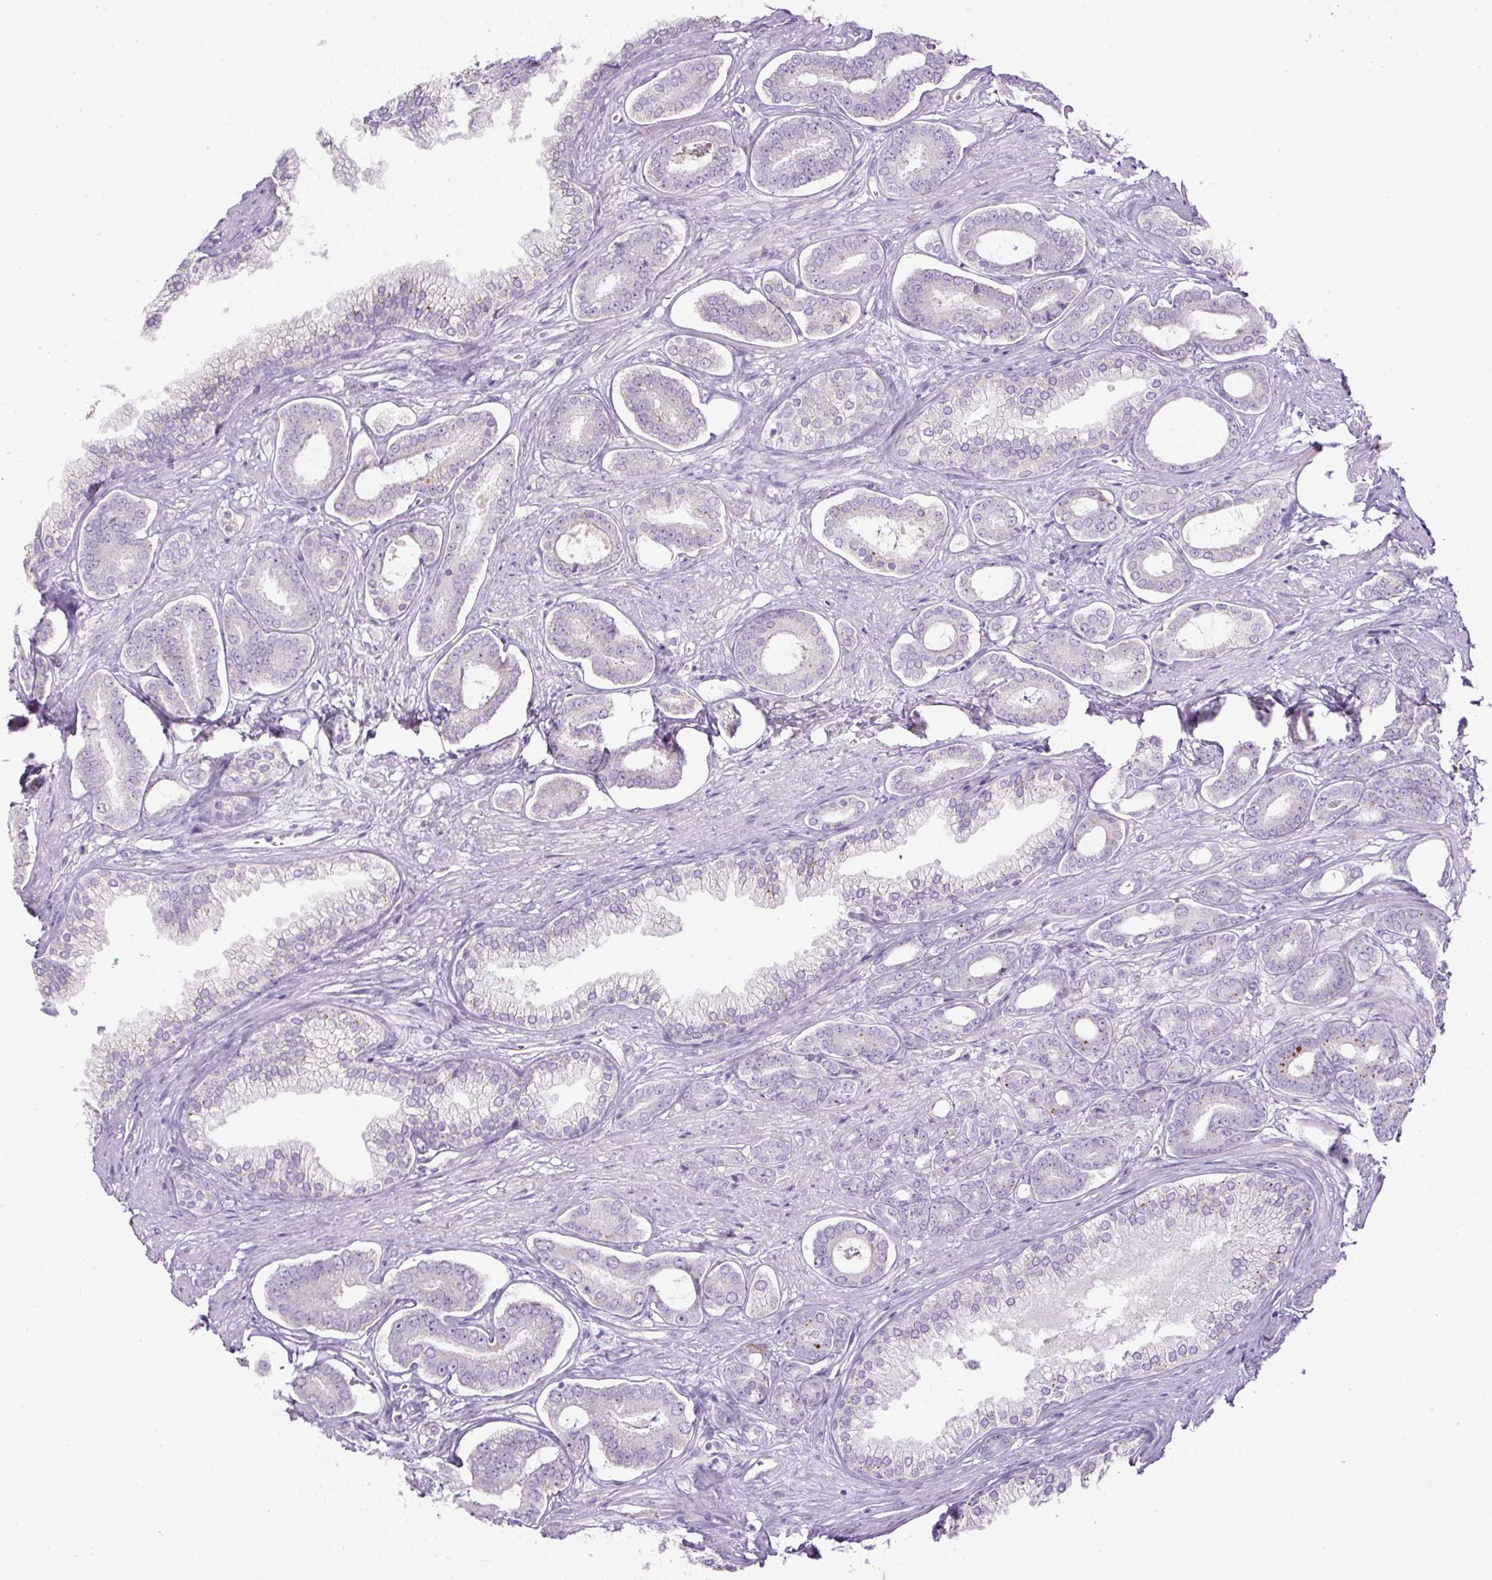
{"staining": {"intensity": "negative", "quantity": "none", "location": "none"}, "tissue": "prostate cancer", "cell_type": "Tumor cells", "image_type": "cancer", "snomed": [{"axis": "morphology", "description": "Adenocarcinoma, NOS"}, {"axis": "topography", "description": "Prostate and seminal vesicle, NOS"}], "caption": "This is an IHC image of prostate cancer. There is no staining in tumor cells.", "gene": "FGFBP3", "patient": {"sex": "male", "age": 76}}